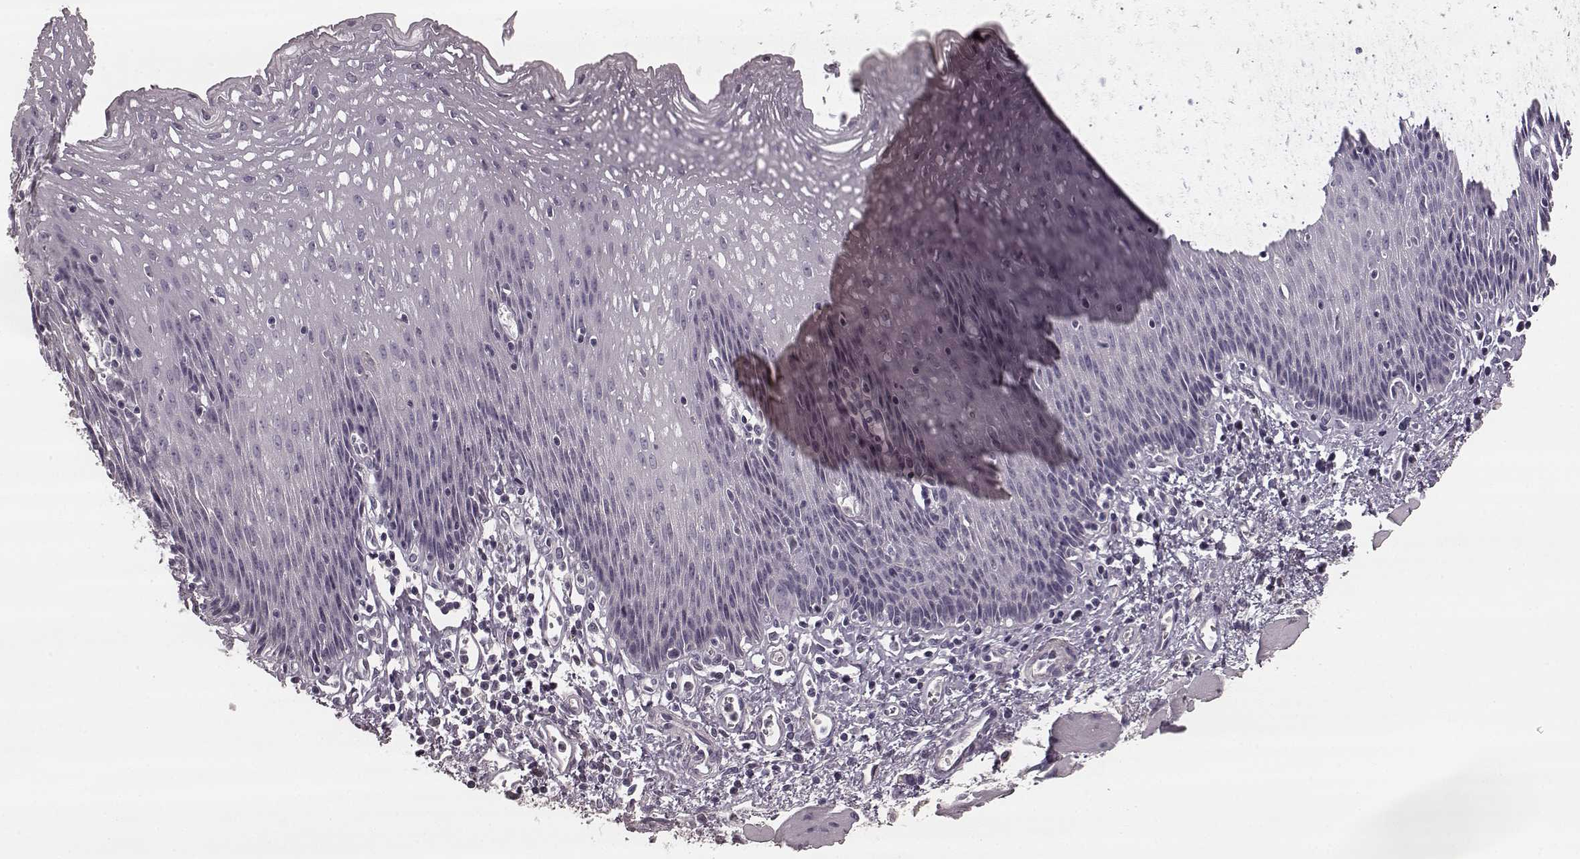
{"staining": {"intensity": "negative", "quantity": "none", "location": "none"}, "tissue": "esophagus", "cell_type": "Squamous epithelial cells", "image_type": "normal", "snomed": [{"axis": "morphology", "description": "Normal tissue, NOS"}, {"axis": "topography", "description": "Esophagus"}], "caption": "Protein analysis of unremarkable esophagus demonstrates no significant expression in squamous epithelial cells. (Immunohistochemistry, brightfield microscopy, high magnification).", "gene": "PRKCE", "patient": {"sex": "female", "age": 64}}